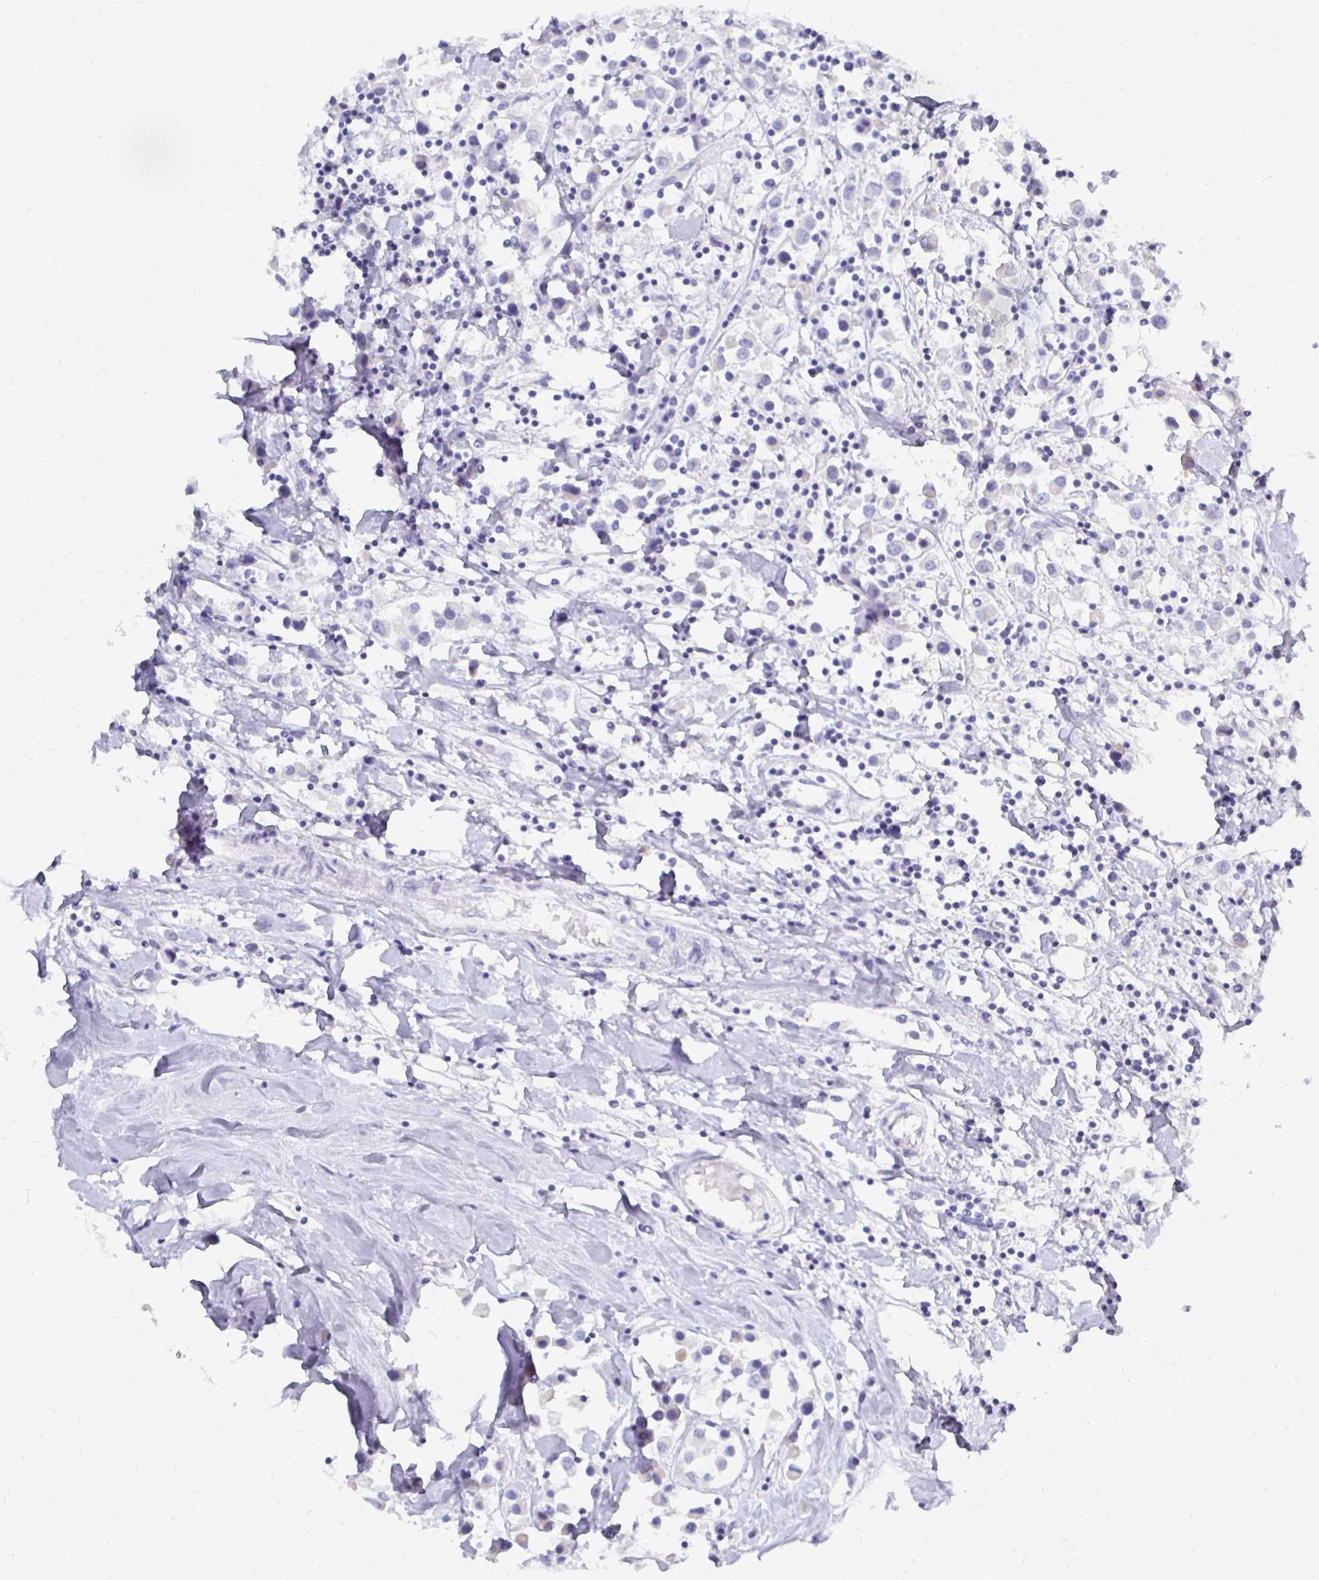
{"staining": {"intensity": "negative", "quantity": "none", "location": "none"}, "tissue": "breast cancer", "cell_type": "Tumor cells", "image_type": "cancer", "snomed": [{"axis": "morphology", "description": "Duct carcinoma"}, {"axis": "topography", "description": "Breast"}], "caption": "The micrograph demonstrates no staining of tumor cells in breast infiltrating ductal carcinoma. (IHC, brightfield microscopy, high magnification).", "gene": "SYCP3", "patient": {"sex": "female", "age": 61}}